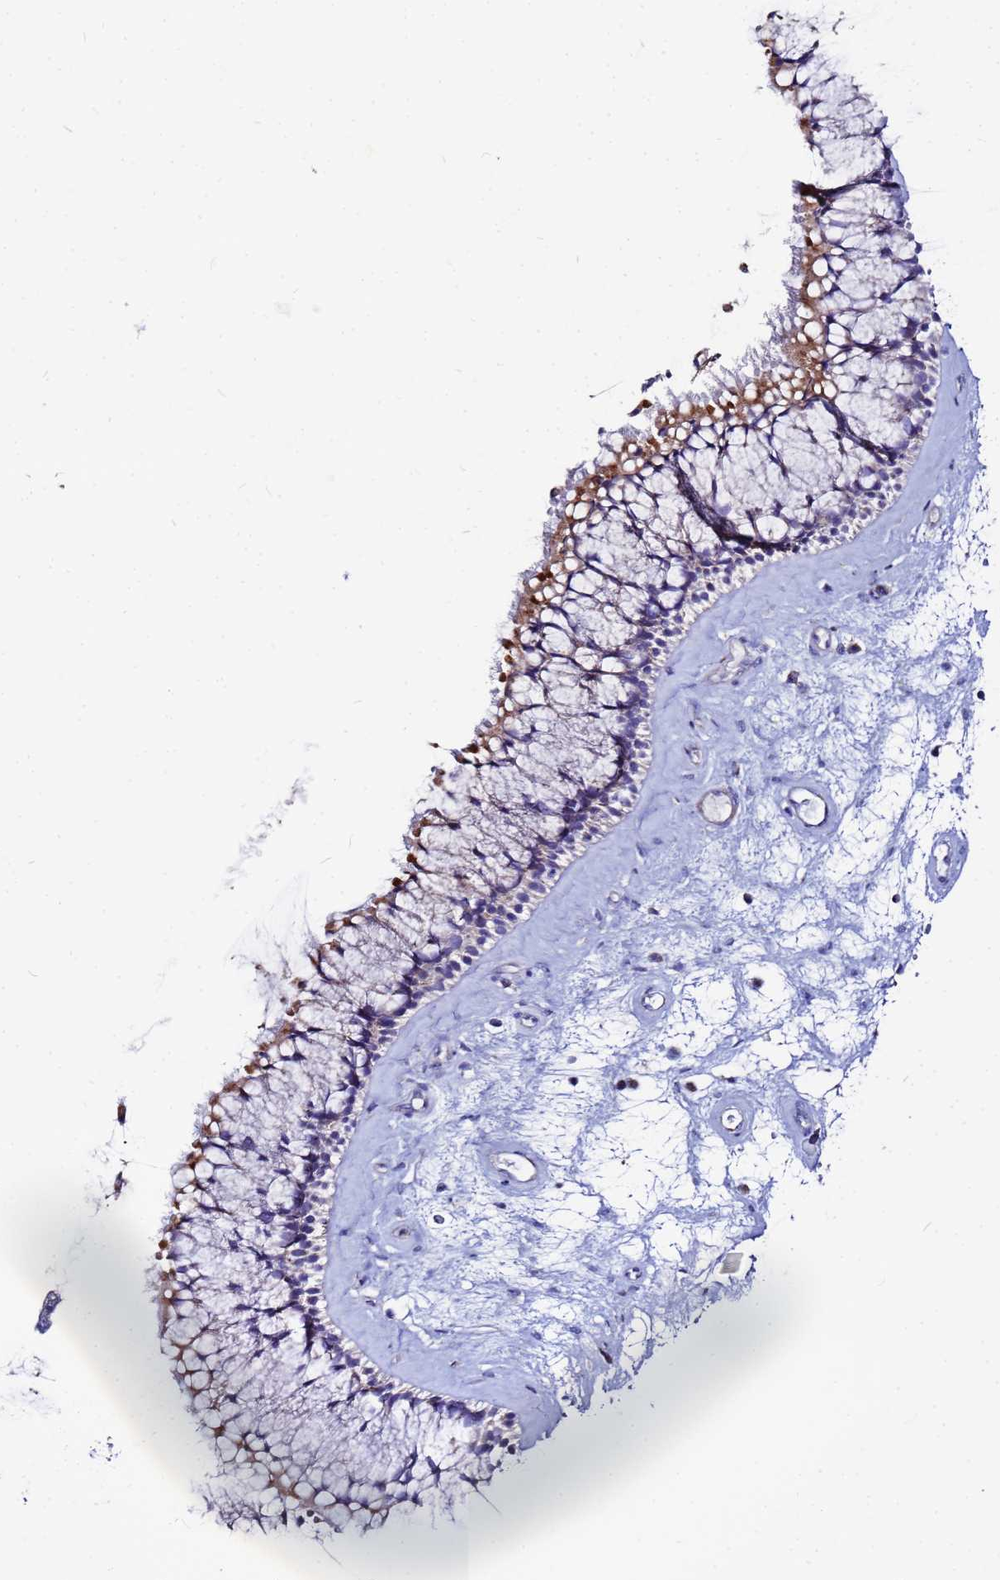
{"staining": {"intensity": "strong", "quantity": "<25%", "location": "cytoplasmic/membranous"}, "tissue": "nasopharynx", "cell_type": "Respiratory epithelial cells", "image_type": "normal", "snomed": [{"axis": "morphology", "description": "Normal tissue, NOS"}, {"axis": "topography", "description": "Nasopharynx"}], "caption": "A micrograph showing strong cytoplasmic/membranous expression in approximately <25% of respiratory epithelial cells in benign nasopharynx, as visualized by brown immunohistochemical staining.", "gene": "FAHD2A", "patient": {"sex": "male", "age": 64}}